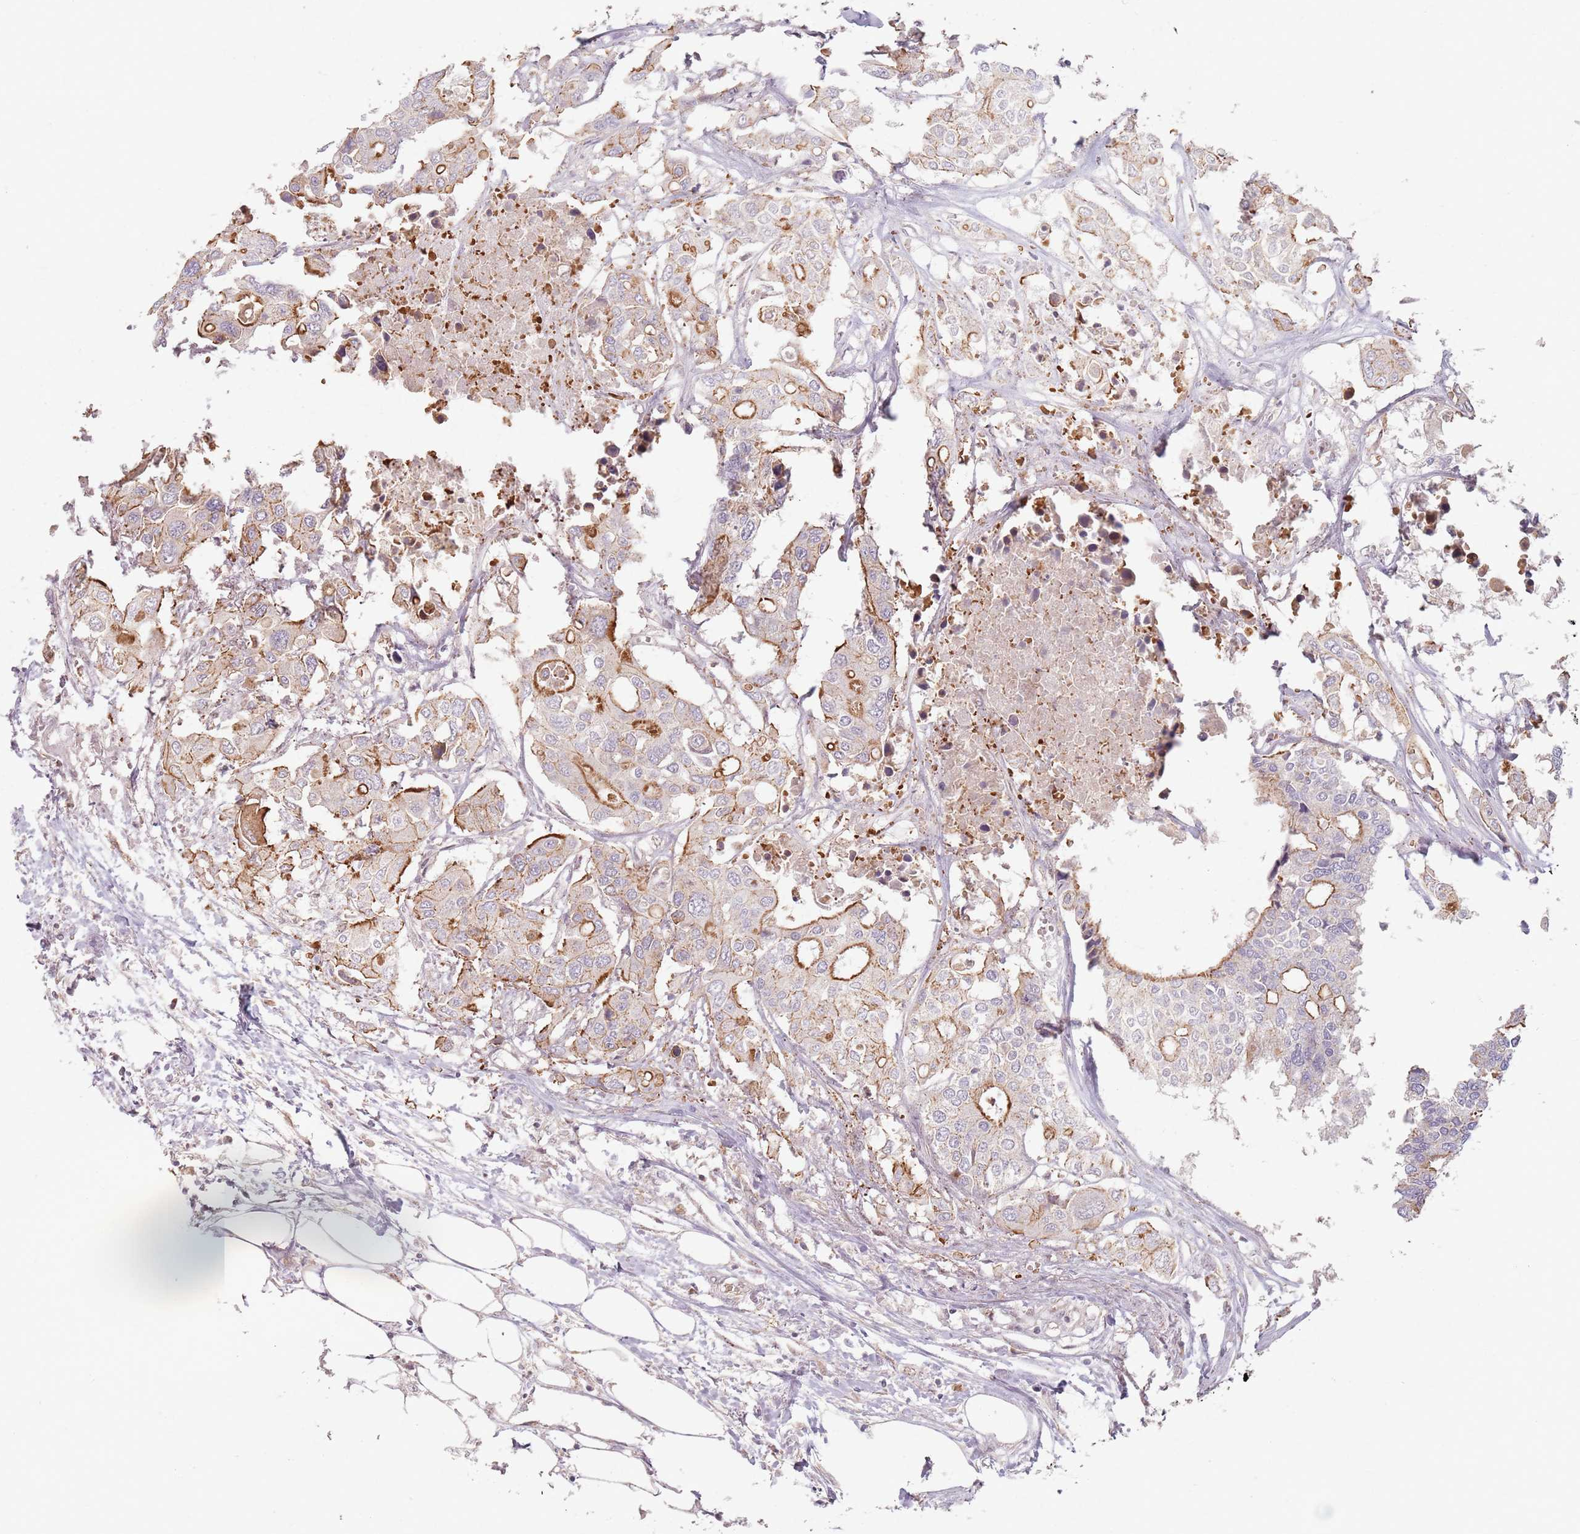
{"staining": {"intensity": "moderate", "quantity": "25%-75%", "location": "cytoplasmic/membranous"}, "tissue": "colorectal cancer", "cell_type": "Tumor cells", "image_type": "cancer", "snomed": [{"axis": "morphology", "description": "Adenocarcinoma, NOS"}, {"axis": "topography", "description": "Colon"}], "caption": "DAB (3,3'-diaminobenzidine) immunohistochemical staining of colorectal adenocarcinoma displays moderate cytoplasmic/membranous protein staining in about 25%-75% of tumor cells.", "gene": "KCNA5", "patient": {"sex": "male", "age": 77}}